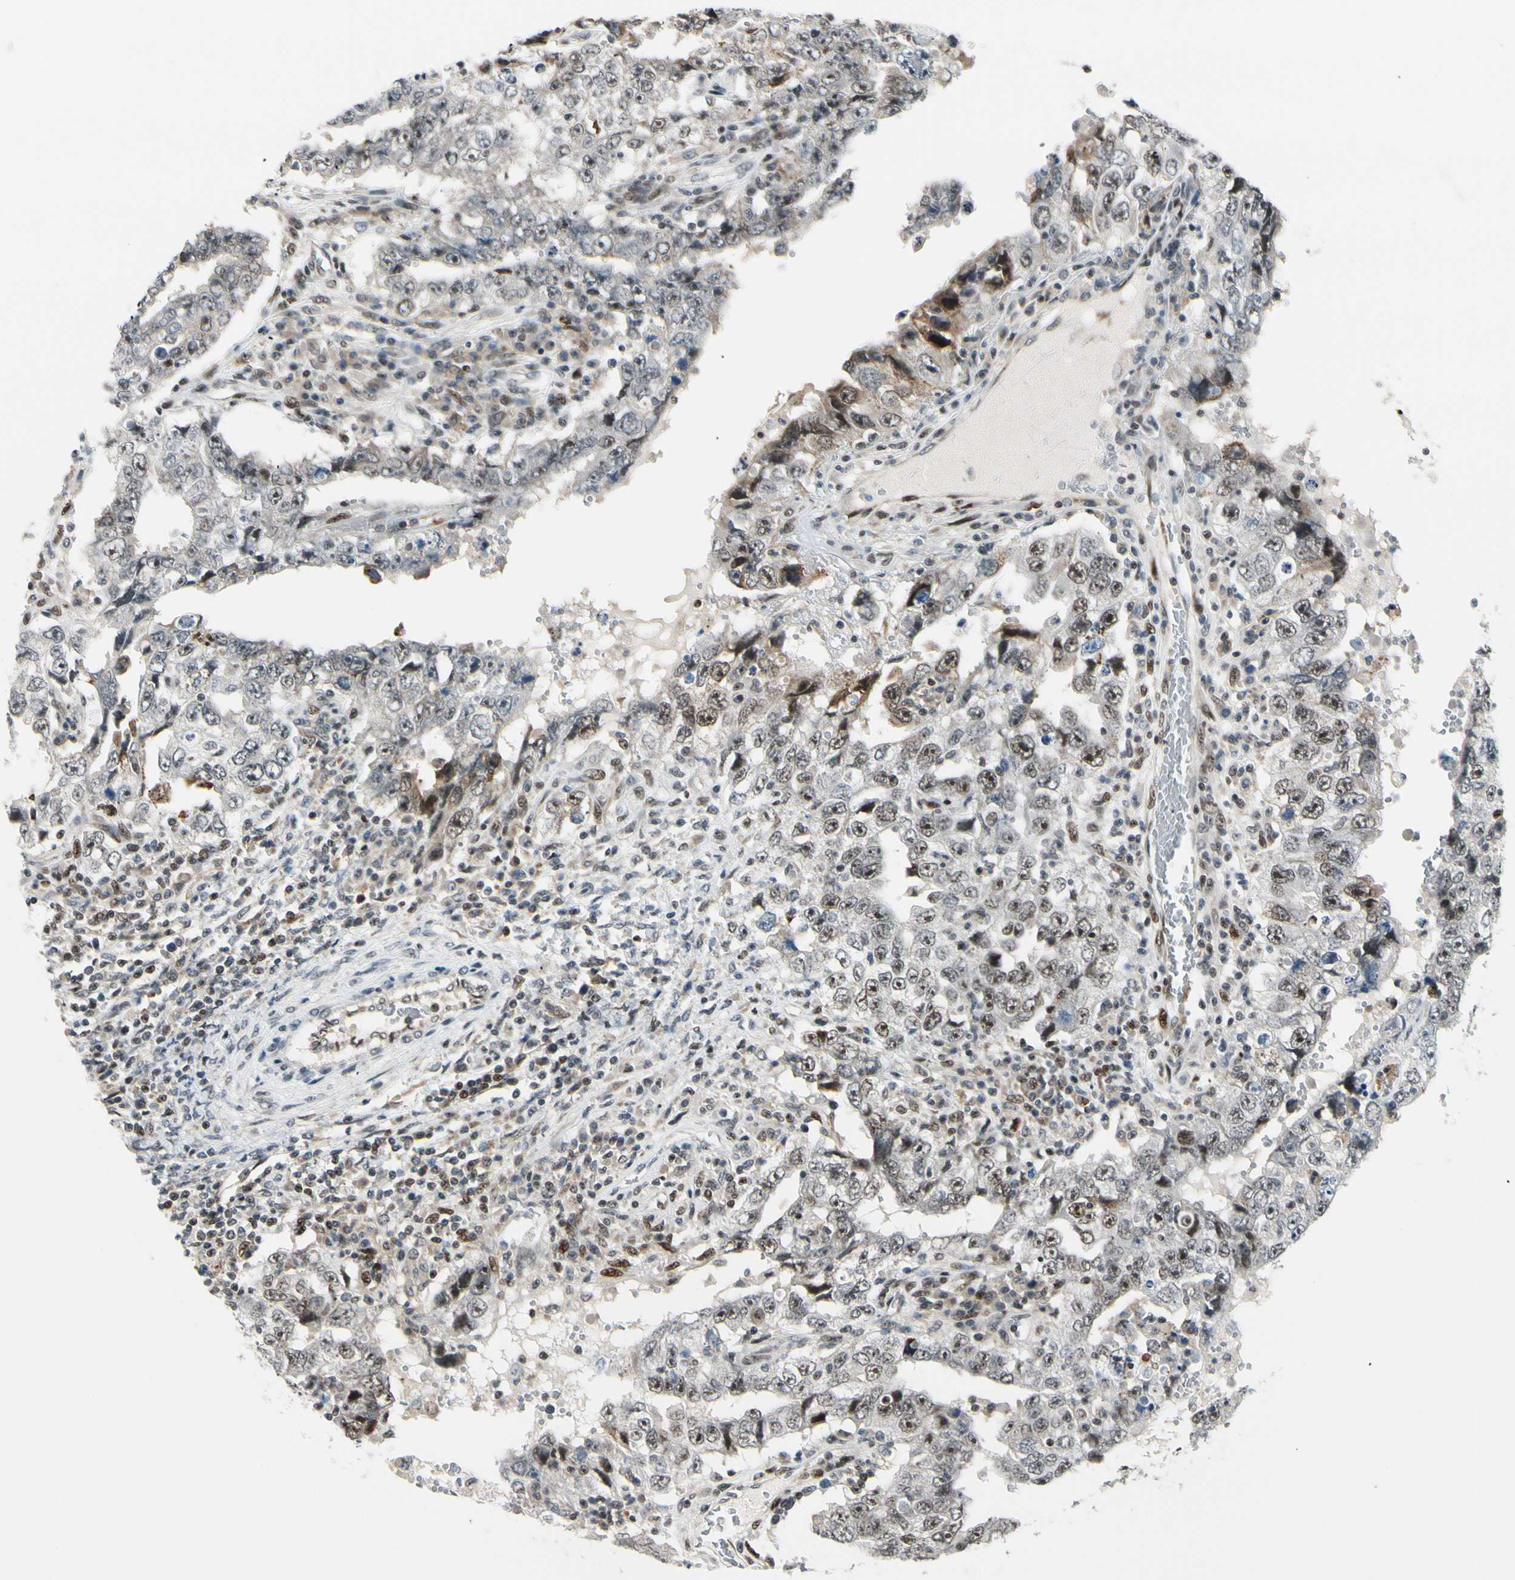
{"staining": {"intensity": "weak", "quantity": "<25%", "location": "nuclear"}, "tissue": "testis cancer", "cell_type": "Tumor cells", "image_type": "cancer", "snomed": [{"axis": "morphology", "description": "Carcinoma, Embryonal, NOS"}, {"axis": "topography", "description": "Testis"}], "caption": "Immunohistochemistry (IHC) micrograph of testis cancer stained for a protein (brown), which displays no positivity in tumor cells.", "gene": "DAXX", "patient": {"sex": "male", "age": 26}}